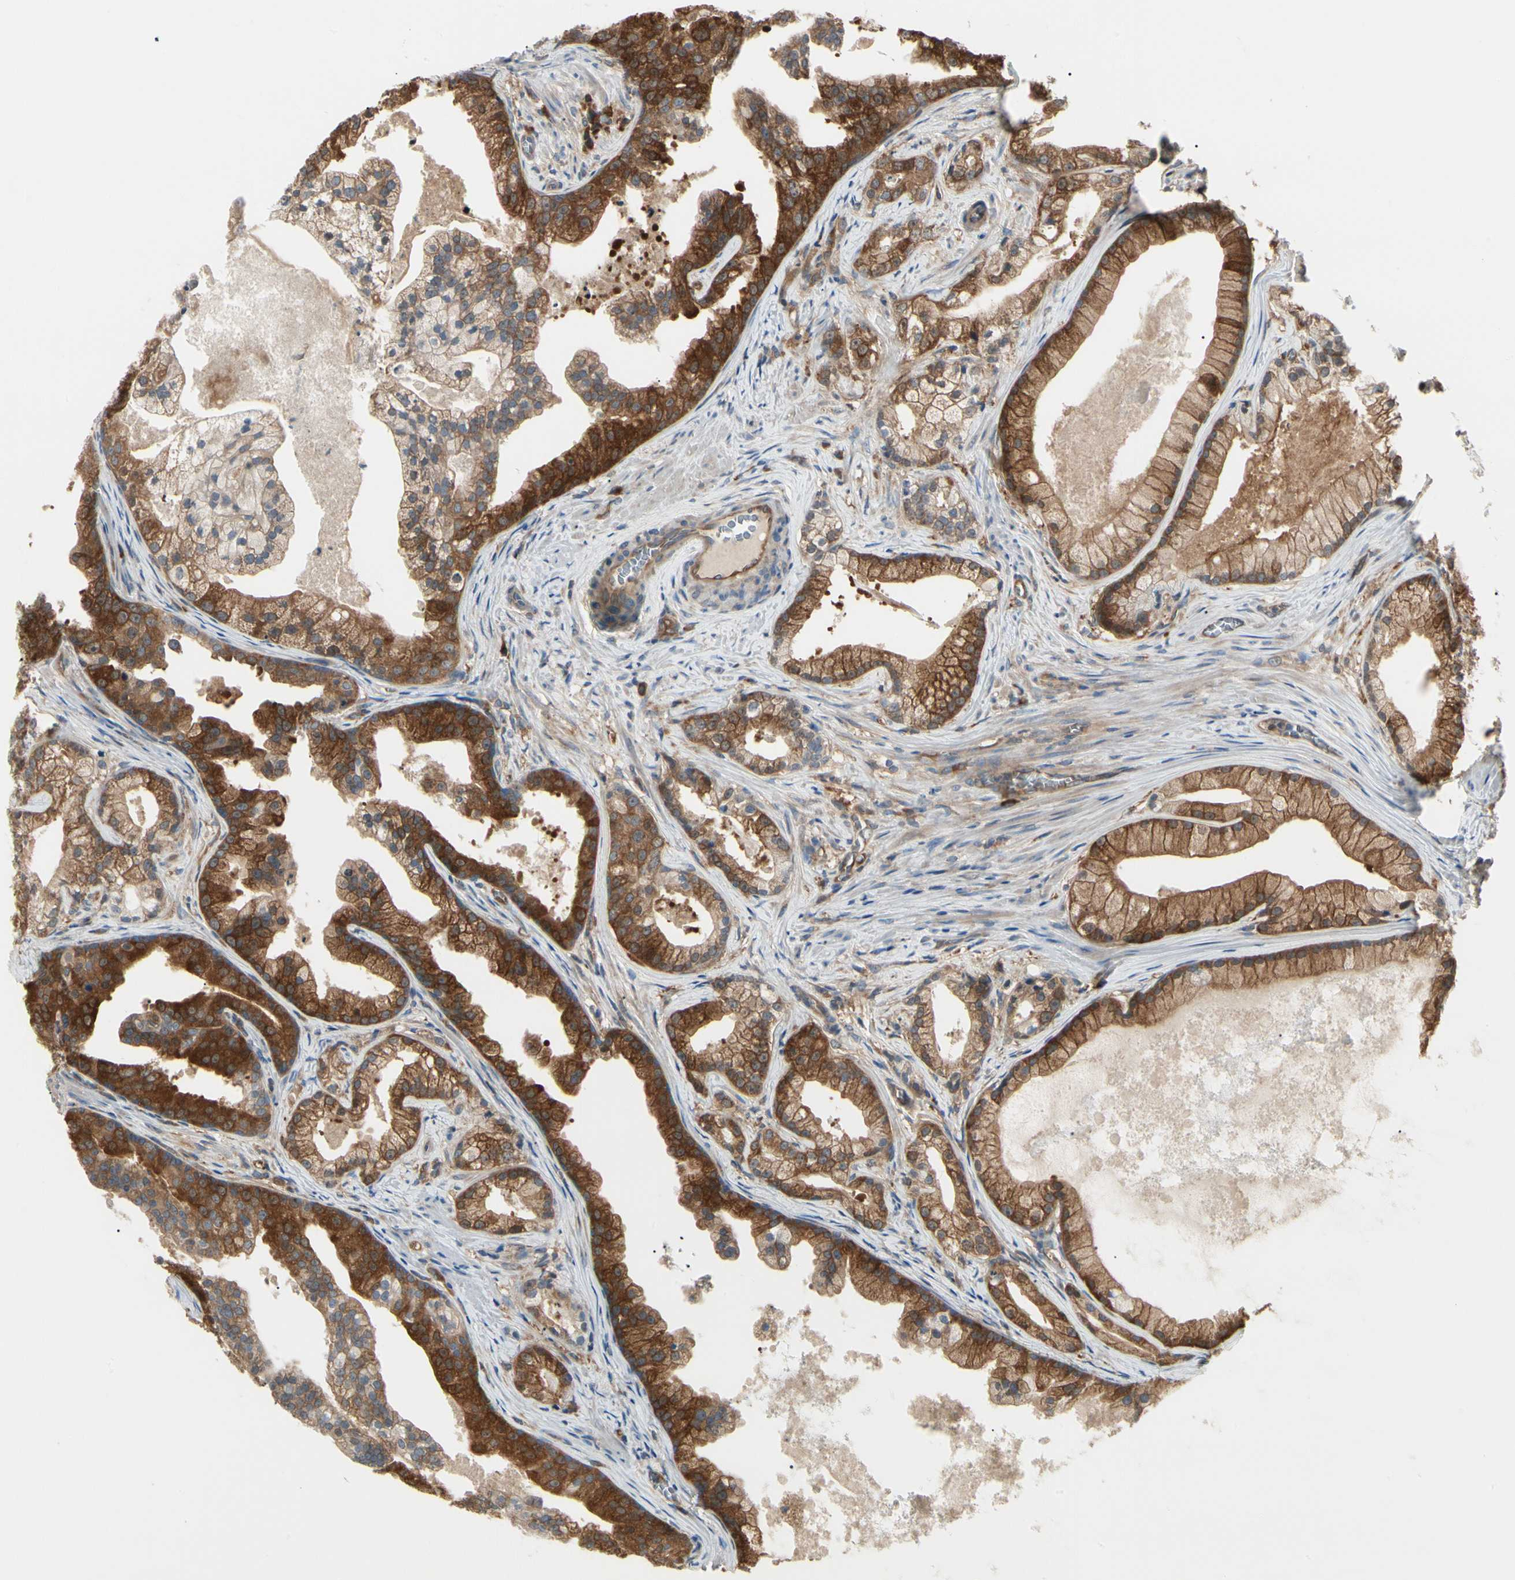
{"staining": {"intensity": "strong", "quantity": ">75%", "location": "cytoplasmic/membranous"}, "tissue": "prostate cancer", "cell_type": "Tumor cells", "image_type": "cancer", "snomed": [{"axis": "morphology", "description": "Adenocarcinoma, Low grade"}, {"axis": "topography", "description": "Prostate"}], "caption": "DAB immunohistochemical staining of low-grade adenocarcinoma (prostate) shows strong cytoplasmic/membranous protein positivity in about >75% of tumor cells.", "gene": "NME1-NME2", "patient": {"sex": "male", "age": 59}}